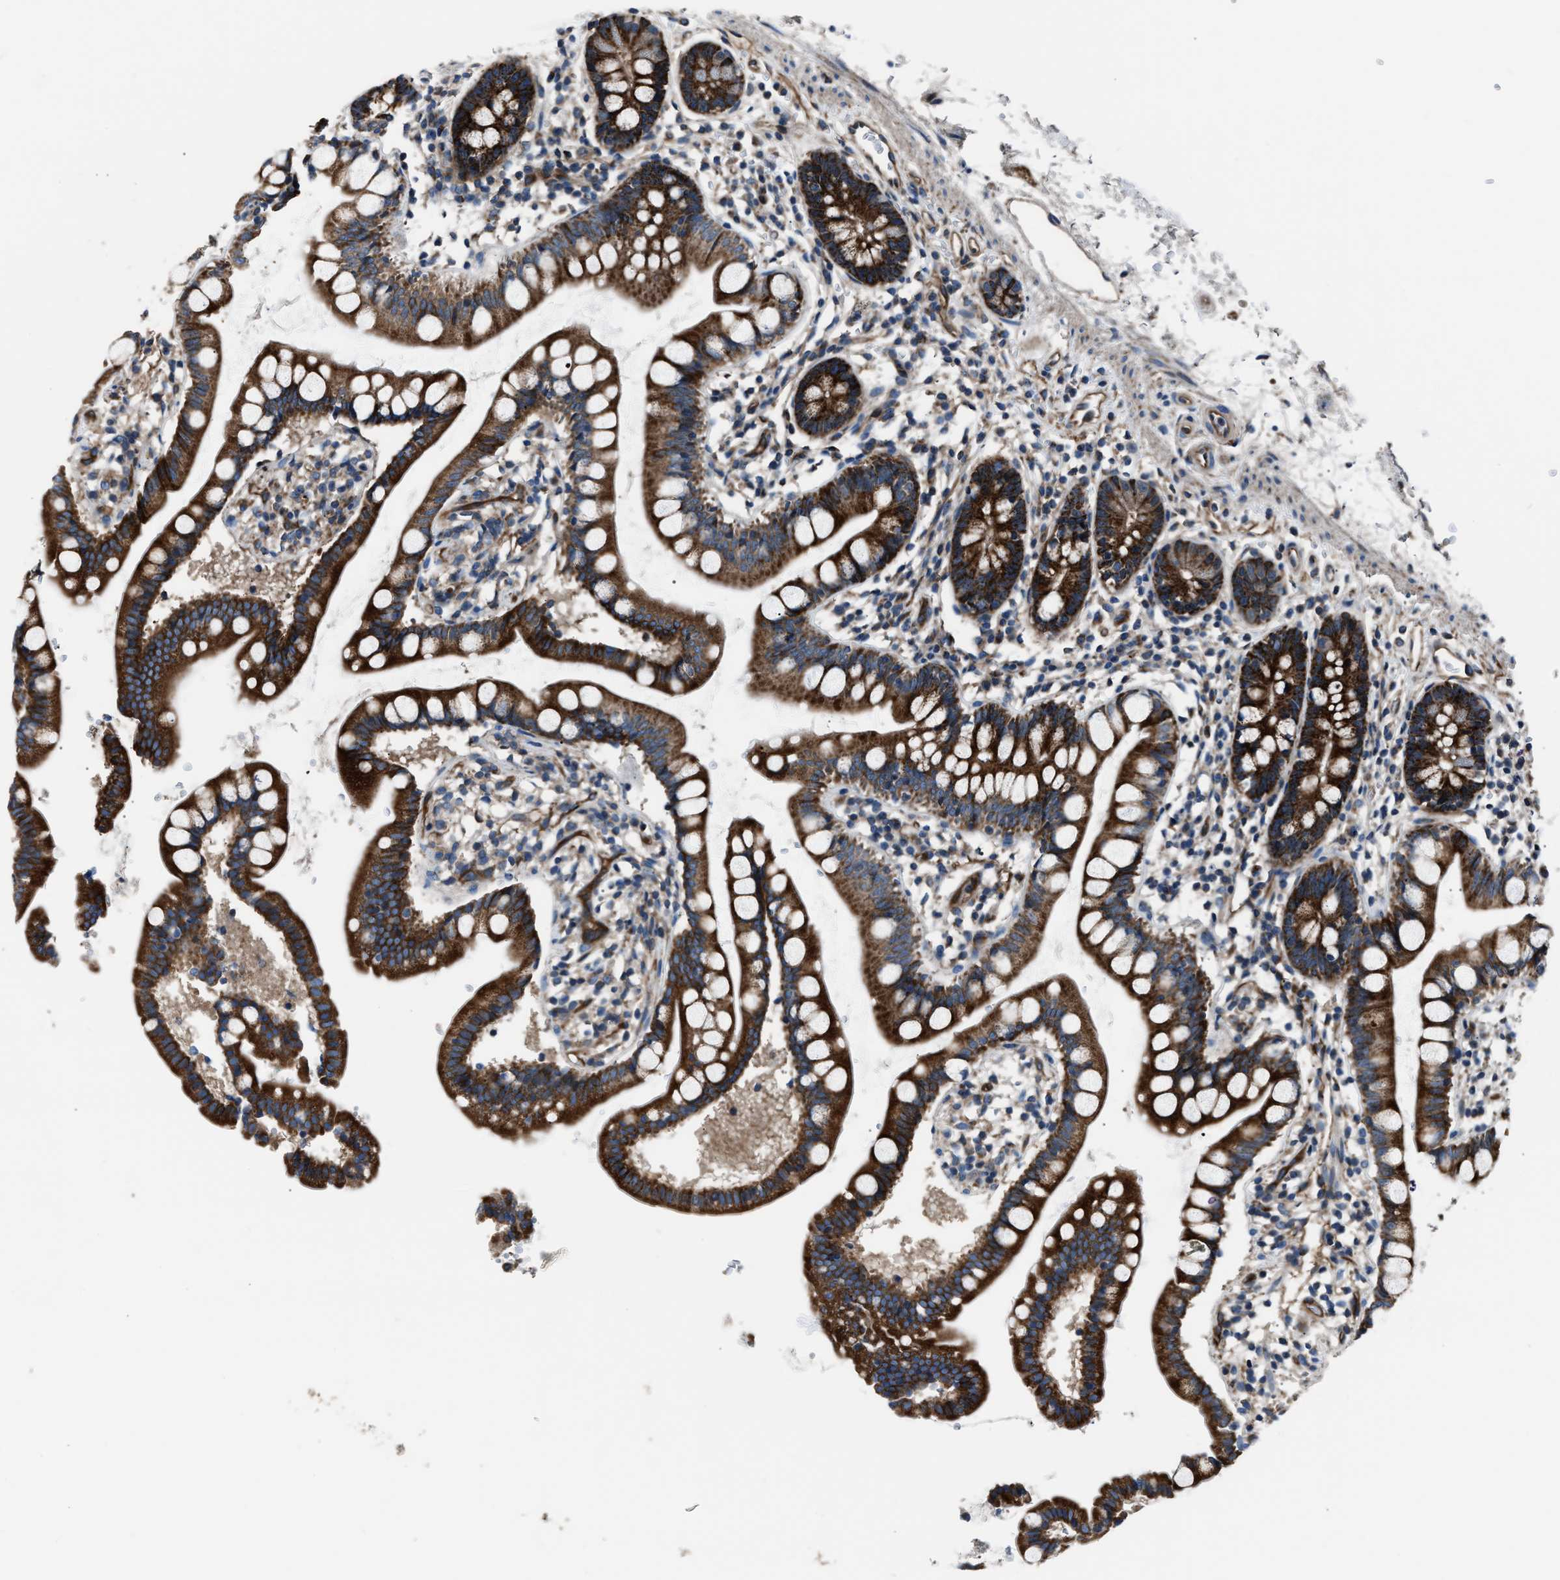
{"staining": {"intensity": "strong", "quantity": ">75%", "location": "cytoplasmic/membranous"}, "tissue": "small intestine", "cell_type": "Glandular cells", "image_type": "normal", "snomed": [{"axis": "morphology", "description": "Normal tissue, NOS"}, {"axis": "topography", "description": "Small intestine"}], "caption": "Protein staining by immunohistochemistry exhibits strong cytoplasmic/membranous expression in about >75% of glandular cells in benign small intestine. The protein of interest is stained brown, and the nuclei are stained in blue (DAB (3,3'-diaminobenzidine) IHC with brightfield microscopy, high magnification).", "gene": "ENSG00000281039", "patient": {"sex": "female", "age": 84}}